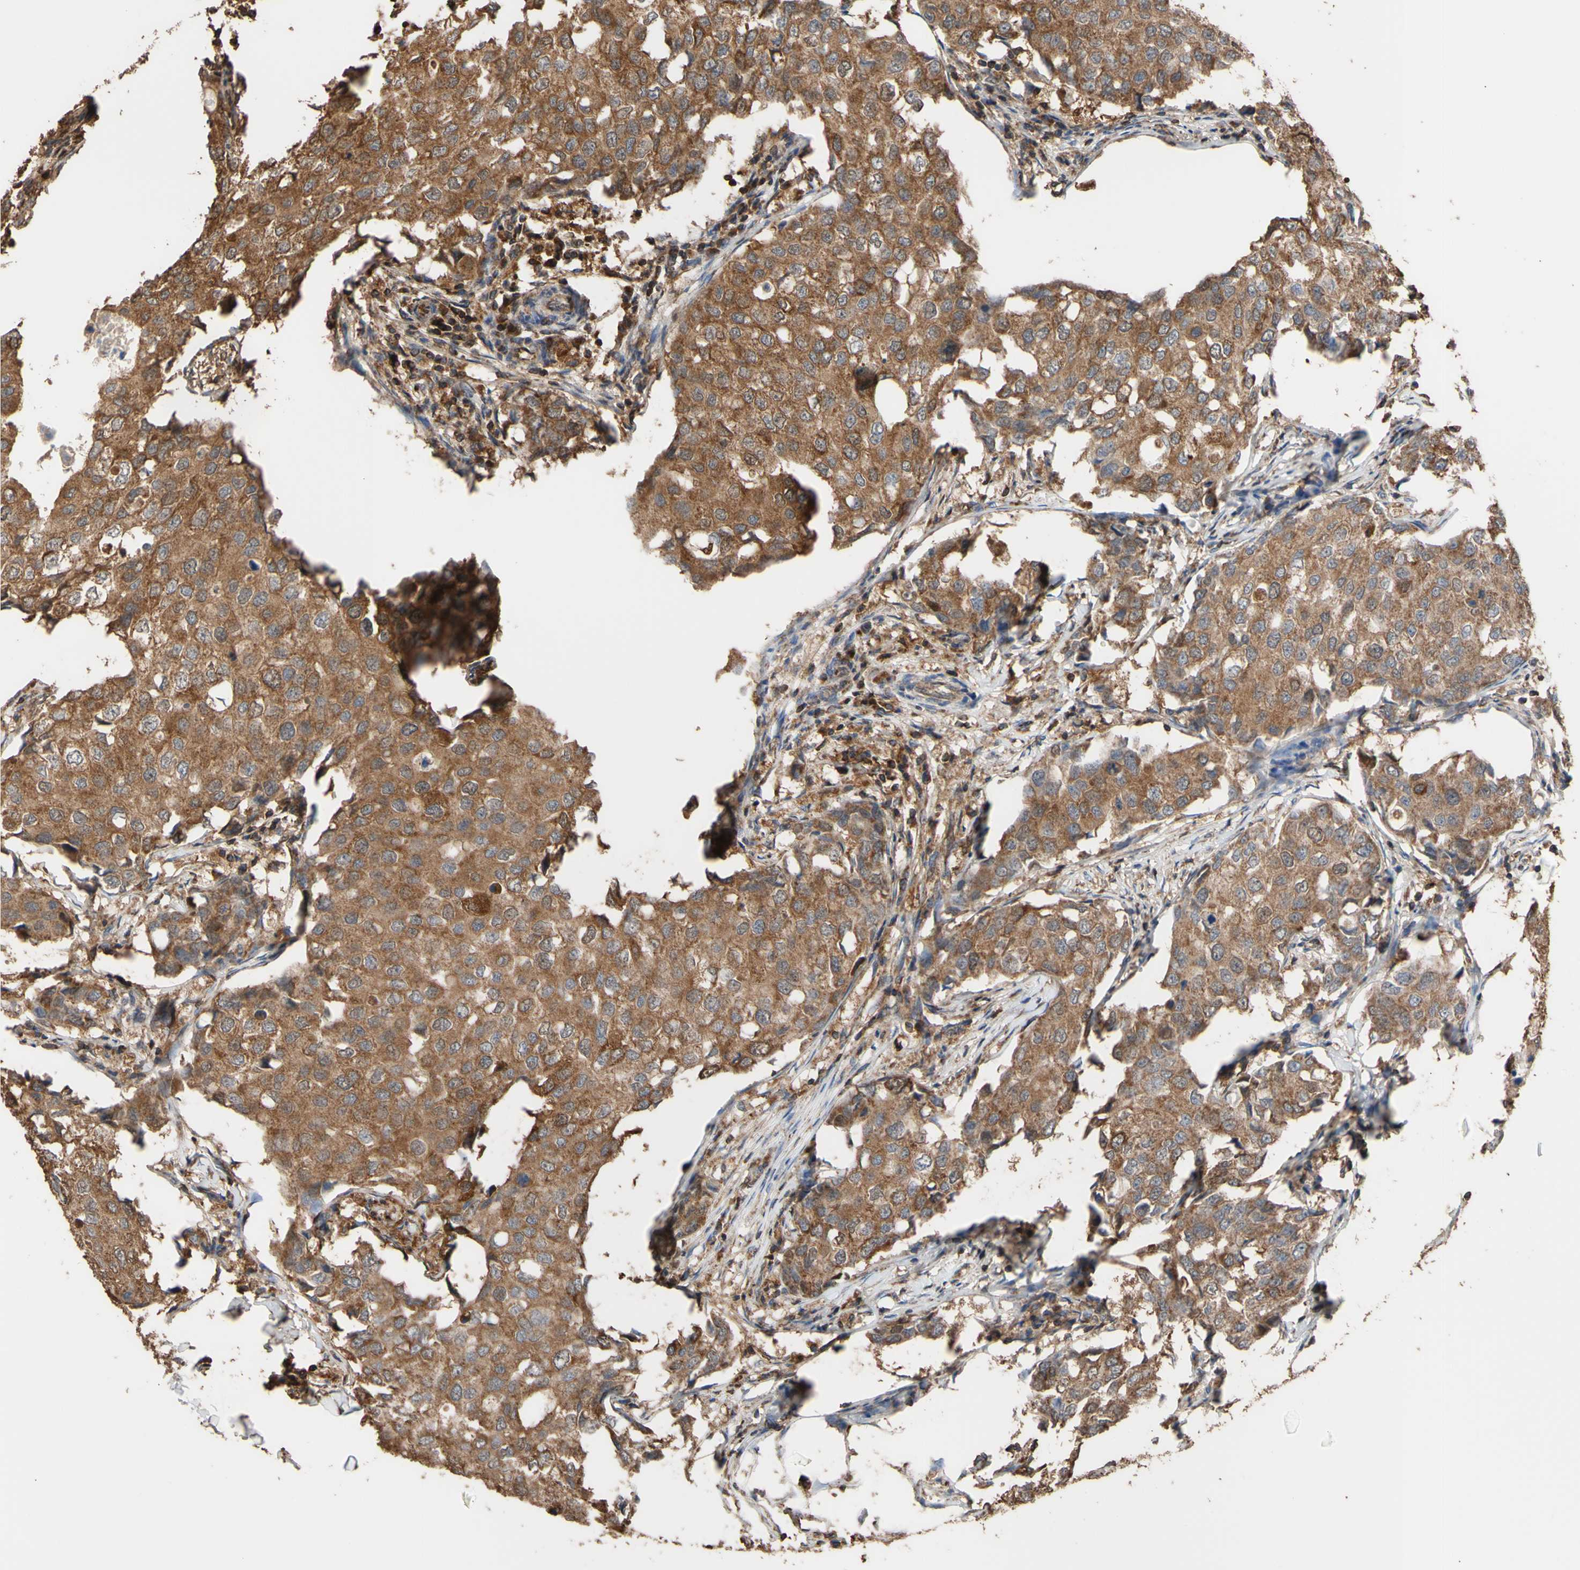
{"staining": {"intensity": "moderate", "quantity": ">75%", "location": "cytoplasmic/membranous"}, "tissue": "breast cancer", "cell_type": "Tumor cells", "image_type": "cancer", "snomed": [{"axis": "morphology", "description": "Duct carcinoma"}, {"axis": "topography", "description": "Breast"}], "caption": "This image demonstrates breast invasive ductal carcinoma stained with IHC to label a protein in brown. The cytoplasmic/membranous of tumor cells show moderate positivity for the protein. Nuclei are counter-stained blue.", "gene": "ALDH9A1", "patient": {"sex": "female", "age": 27}}